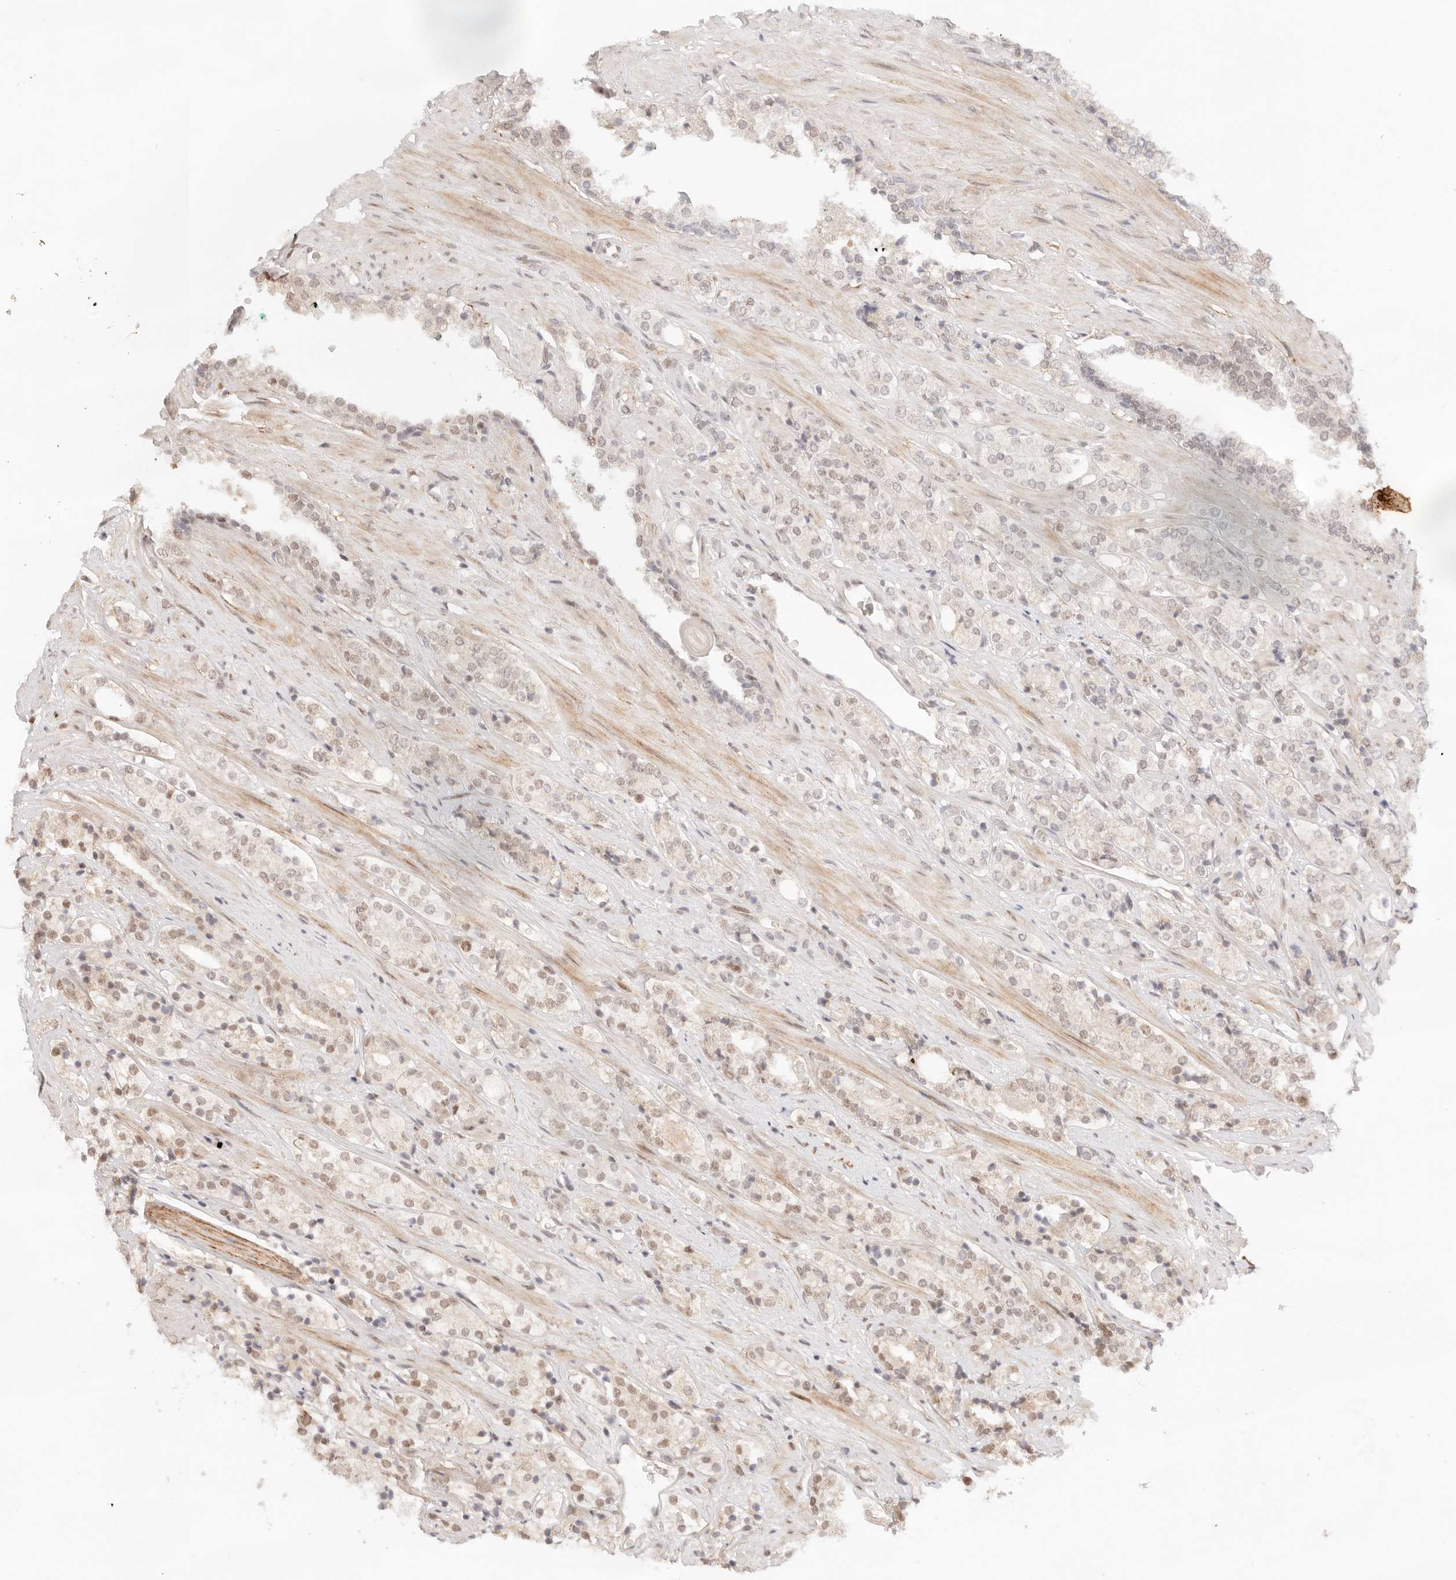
{"staining": {"intensity": "weak", "quantity": "25%-75%", "location": "nuclear"}, "tissue": "prostate cancer", "cell_type": "Tumor cells", "image_type": "cancer", "snomed": [{"axis": "morphology", "description": "Adenocarcinoma, High grade"}, {"axis": "topography", "description": "Prostate"}], "caption": "Protein staining of prostate cancer tissue demonstrates weak nuclear staining in approximately 25%-75% of tumor cells. The staining is performed using DAB brown chromogen to label protein expression. The nuclei are counter-stained blue using hematoxylin.", "gene": "GTF2E2", "patient": {"sex": "male", "age": 71}}